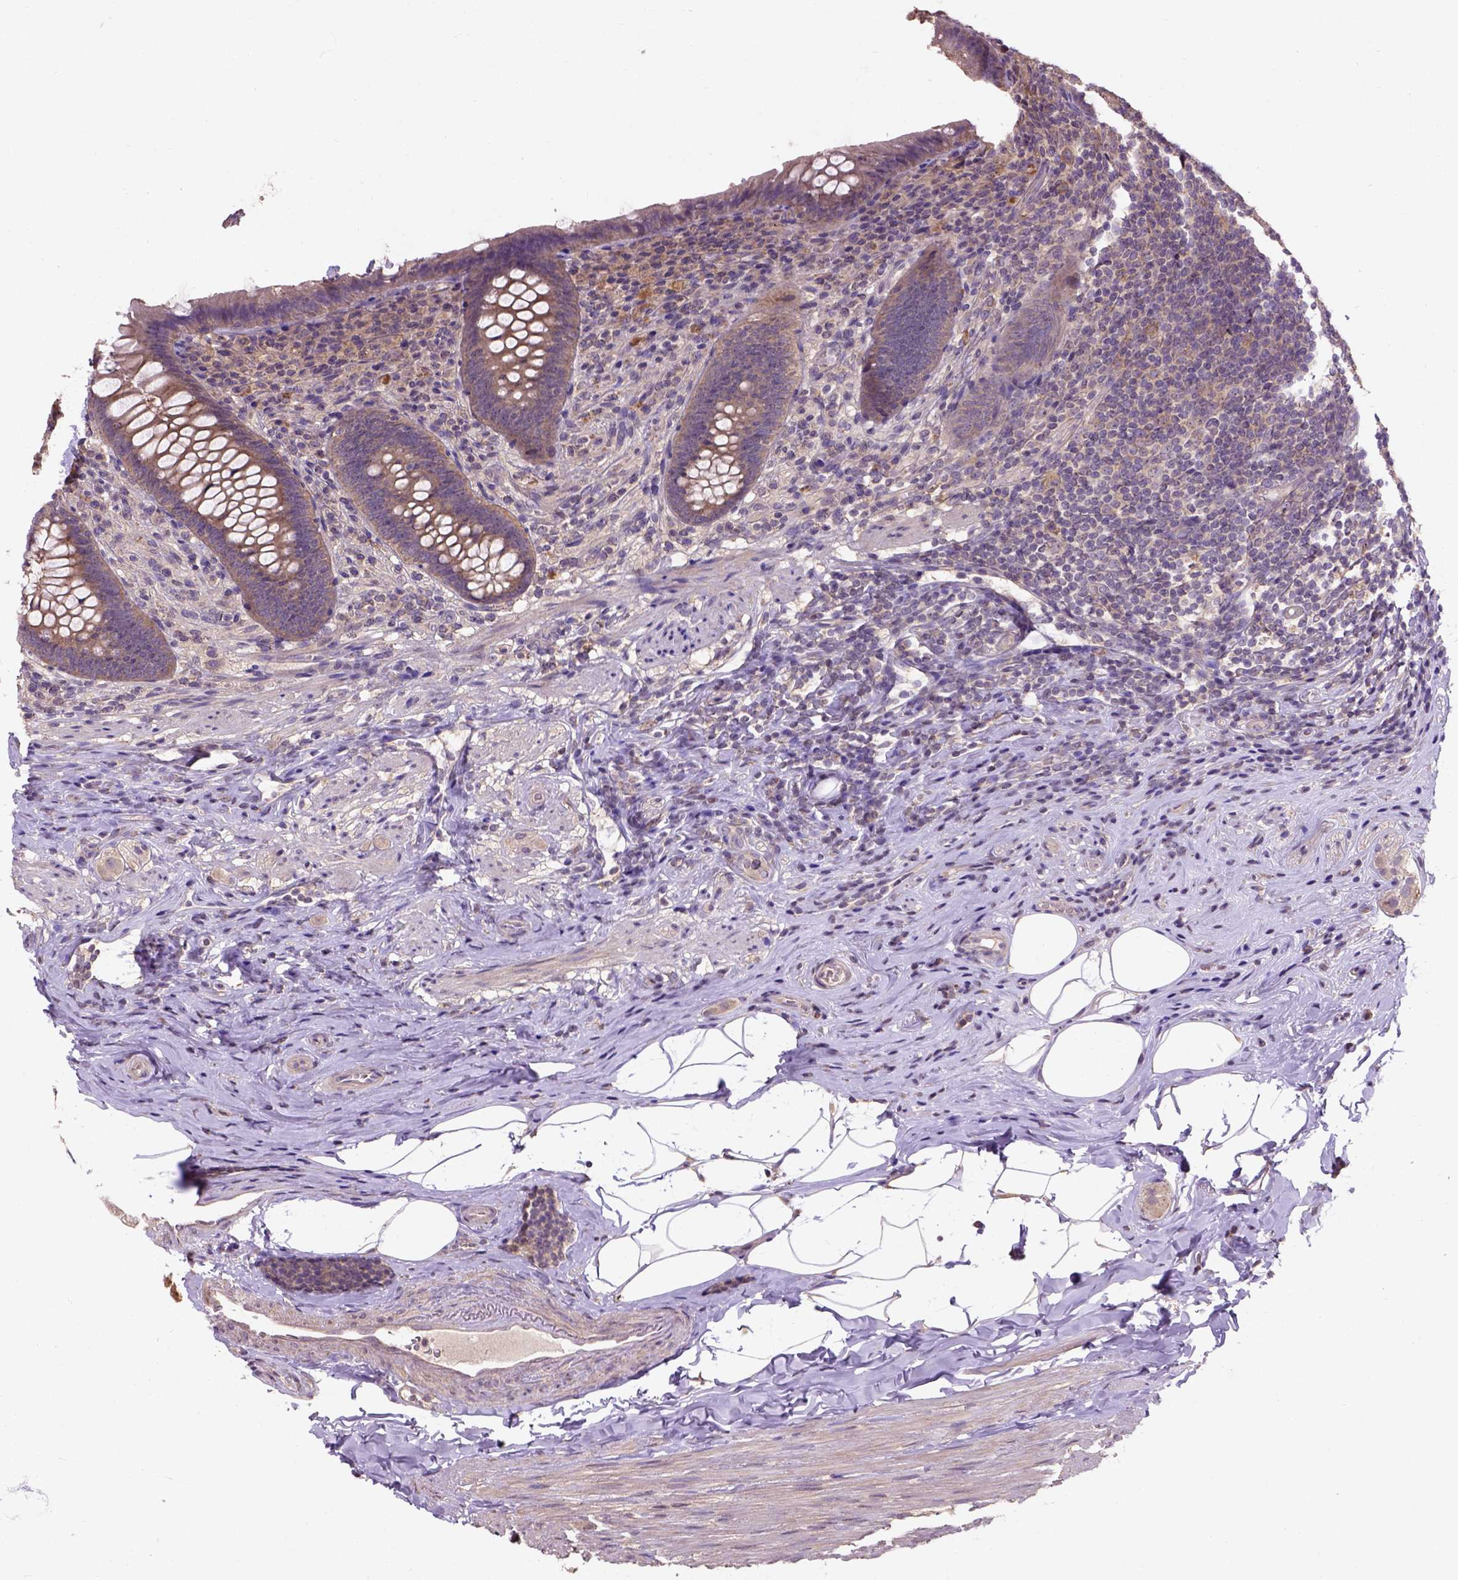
{"staining": {"intensity": "moderate", "quantity": "25%-75%", "location": "cytoplasmic/membranous"}, "tissue": "appendix", "cell_type": "Glandular cells", "image_type": "normal", "snomed": [{"axis": "morphology", "description": "Normal tissue, NOS"}, {"axis": "topography", "description": "Appendix"}], "caption": "Moderate cytoplasmic/membranous staining is seen in approximately 25%-75% of glandular cells in normal appendix. The protein of interest is shown in brown color, while the nuclei are stained blue.", "gene": "KBTBD8", "patient": {"sex": "male", "age": 47}}